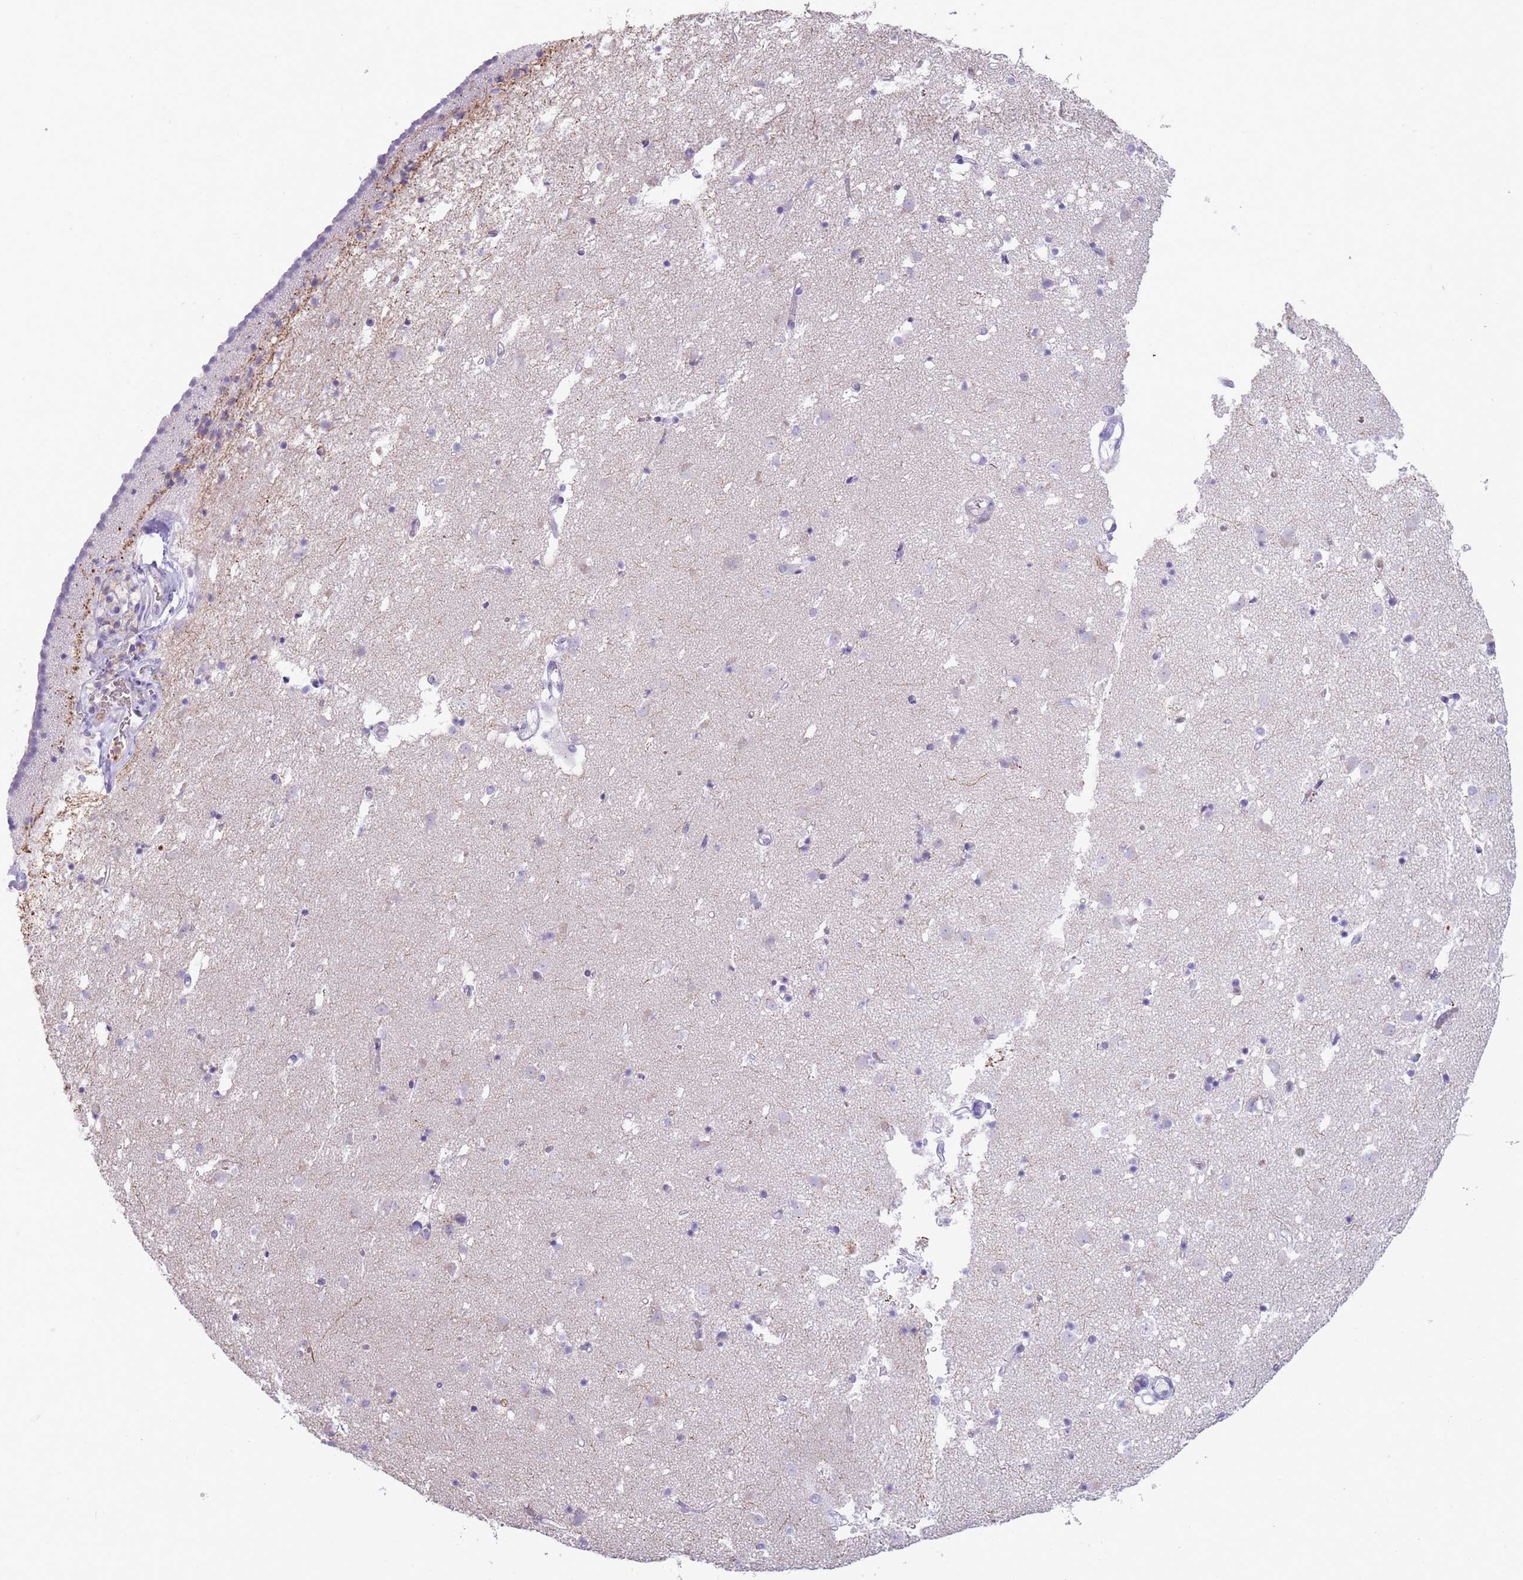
{"staining": {"intensity": "negative", "quantity": "none", "location": "none"}, "tissue": "caudate", "cell_type": "Glial cells", "image_type": "normal", "snomed": [{"axis": "morphology", "description": "Normal tissue, NOS"}, {"axis": "topography", "description": "Lateral ventricle wall"}], "caption": "Human caudate stained for a protein using IHC displays no expression in glial cells.", "gene": "CR1L", "patient": {"sex": "male", "age": 58}}